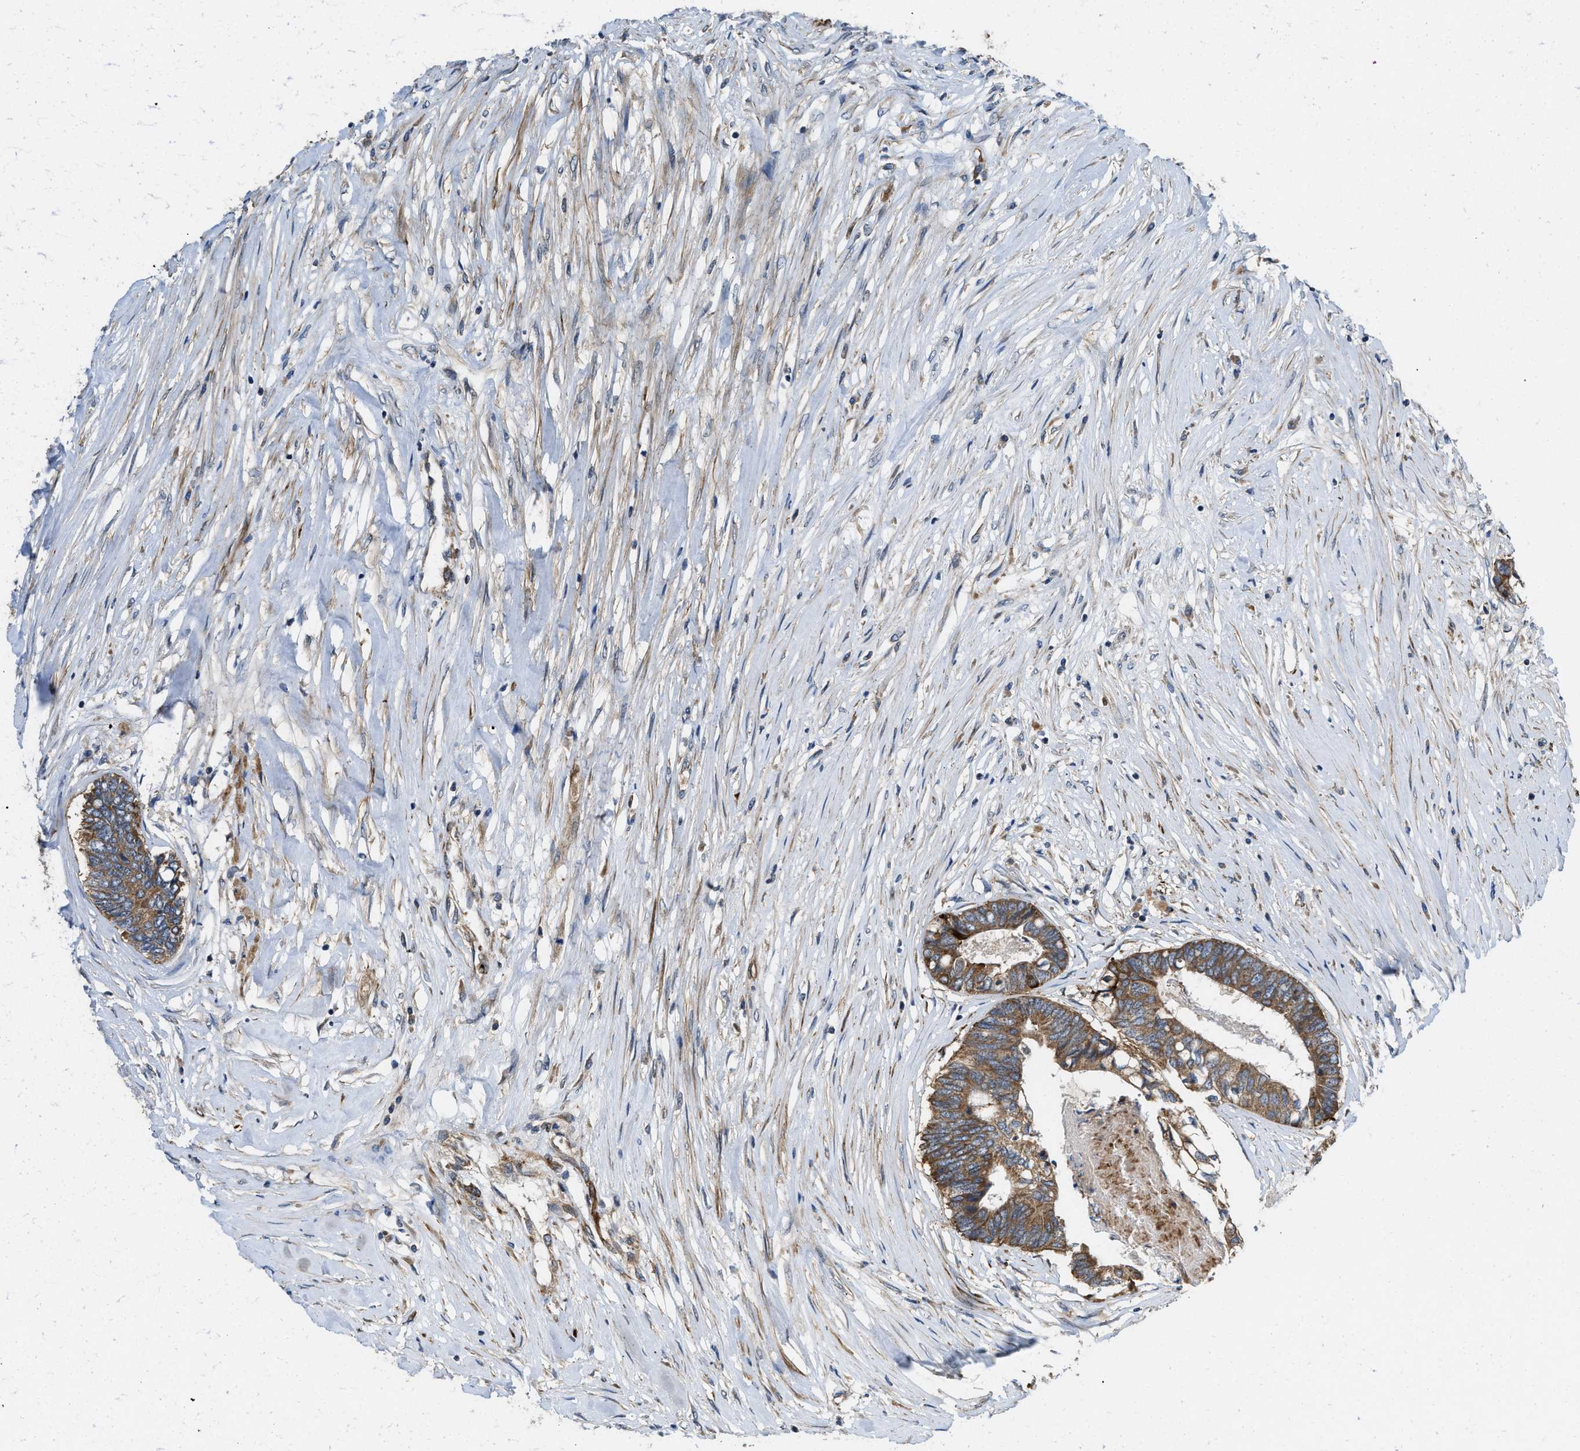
{"staining": {"intensity": "moderate", "quantity": ">75%", "location": "cytoplasmic/membranous"}, "tissue": "colorectal cancer", "cell_type": "Tumor cells", "image_type": "cancer", "snomed": [{"axis": "morphology", "description": "Adenocarcinoma, NOS"}, {"axis": "topography", "description": "Rectum"}], "caption": "Tumor cells demonstrate medium levels of moderate cytoplasmic/membranous expression in approximately >75% of cells in human colorectal cancer.", "gene": "ZNF599", "patient": {"sex": "male", "age": 63}}